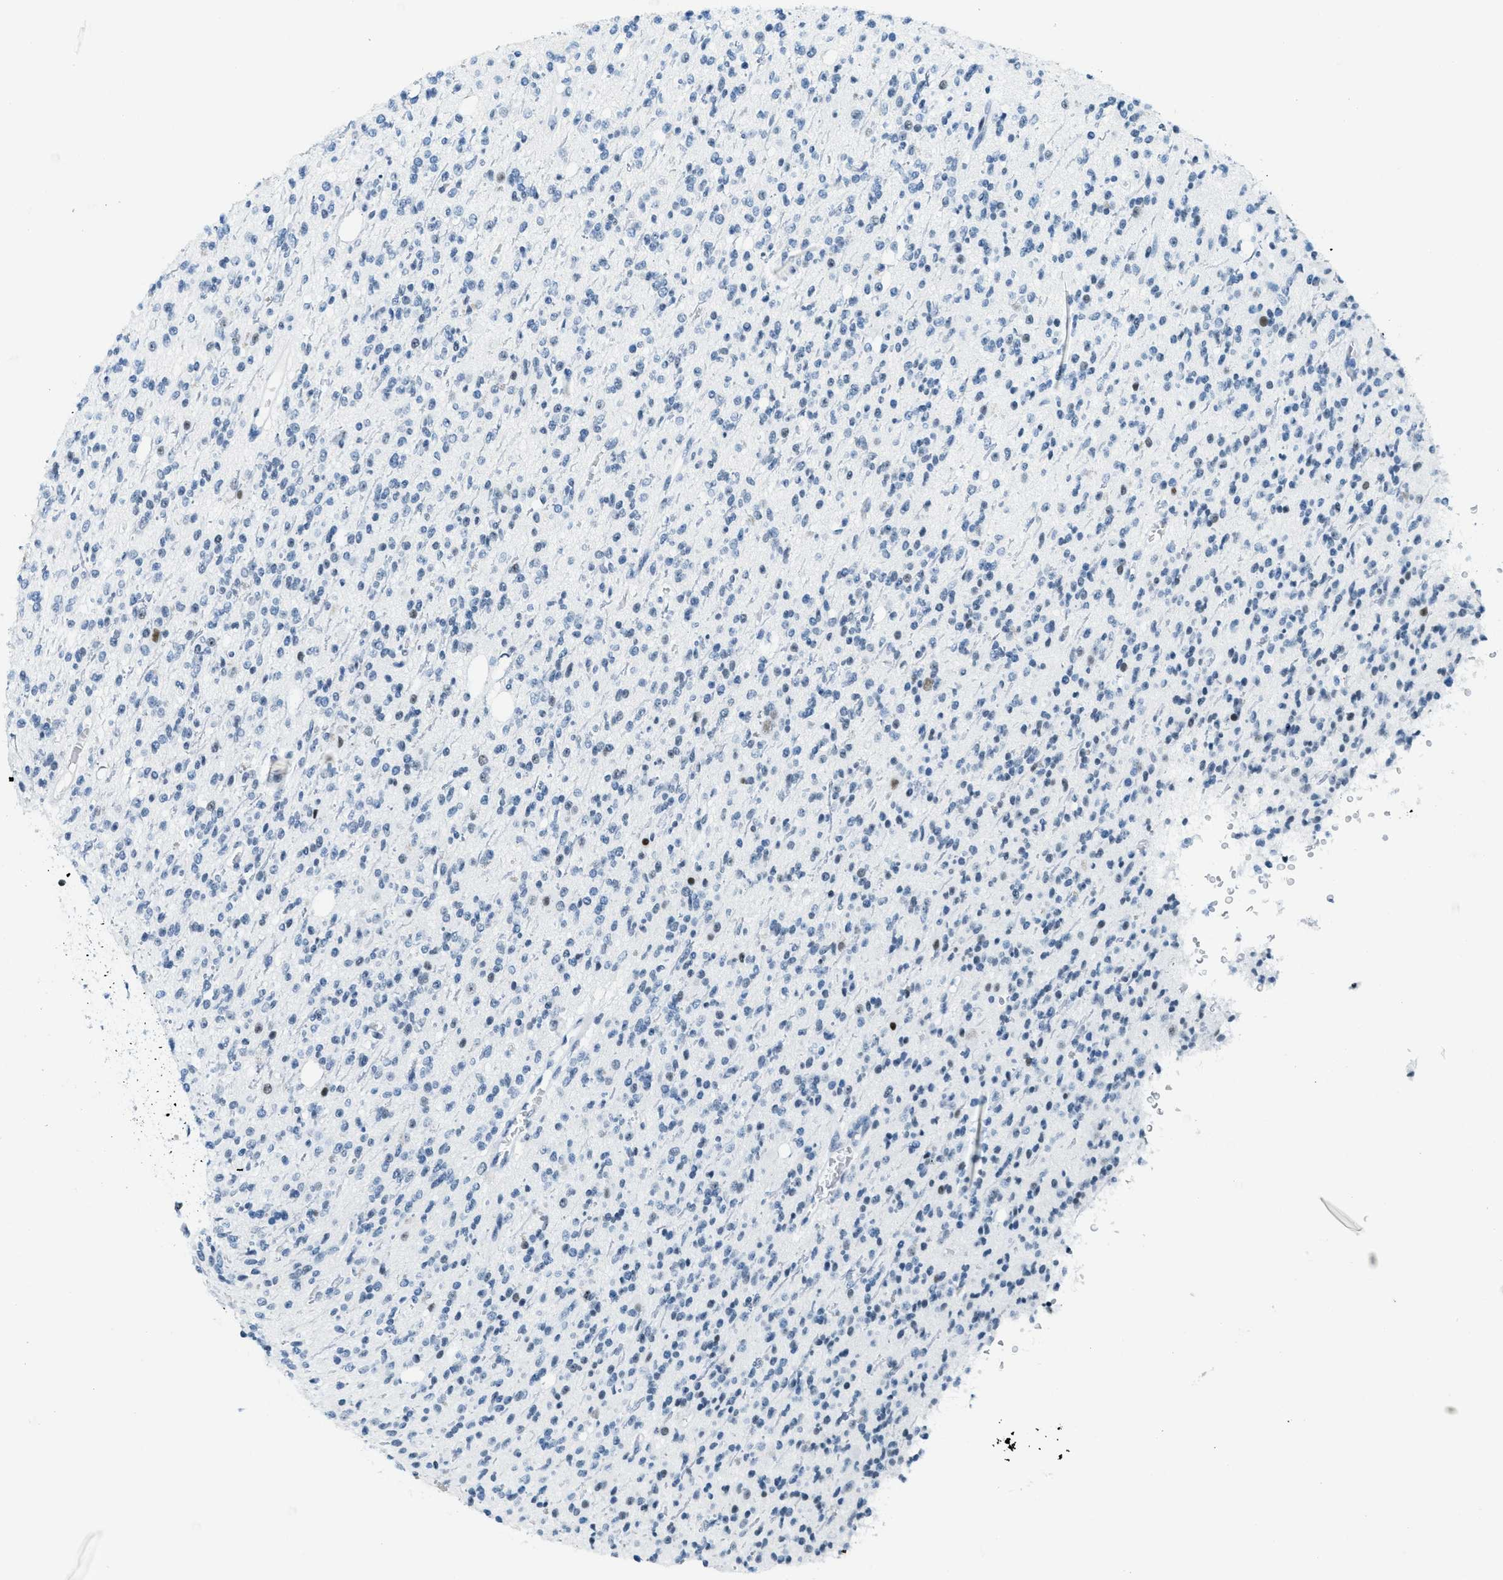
{"staining": {"intensity": "moderate", "quantity": "<25%", "location": "nuclear"}, "tissue": "glioma", "cell_type": "Tumor cells", "image_type": "cancer", "snomed": [{"axis": "morphology", "description": "Glioma, malignant, High grade"}, {"axis": "topography", "description": "Brain"}], "caption": "Tumor cells display low levels of moderate nuclear staining in approximately <25% of cells in malignant glioma (high-grade).", "gene": "PLA2G2A", "patient": {"sex": "male", "age": 34}}